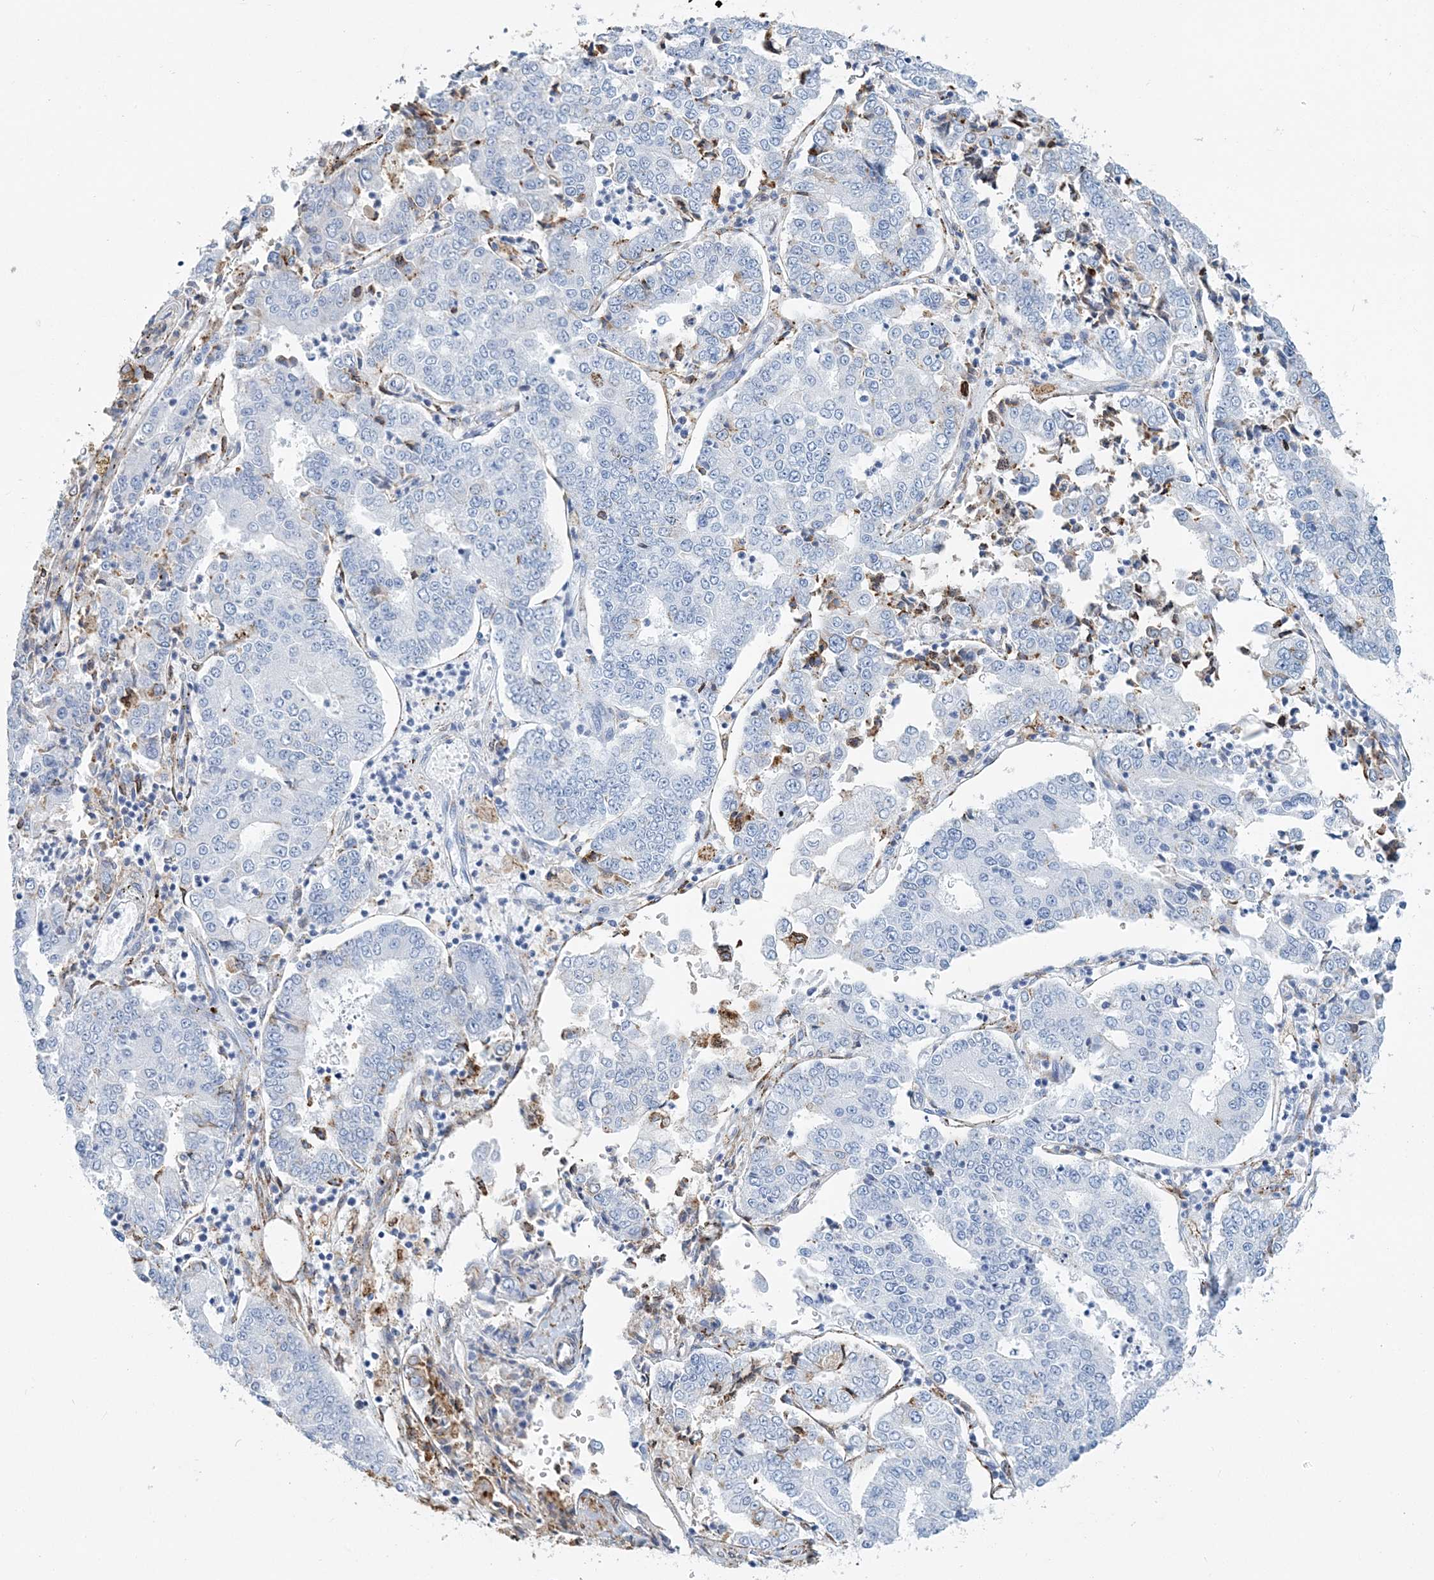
{"staining": {"intensity": "moderate", "quantity": "<25%", "location": "cytoplasmic/membranous"}, "tissue": "stomach cancer", "cell_type": "Tumor cells", "image_type": "cancer", "snomed": [{"axis": "morphology", "description": "Adenocarcinoma, NOS"}, {"axis": "topography", "description": "Stomach"}], "caption": "Stomach cancer tissue exhibits moderate cytoplasmic/membranous expression in about <25% of tumor cells", "gene": "NKX6-1", "patient": {"sex": "male", "age": 76}}